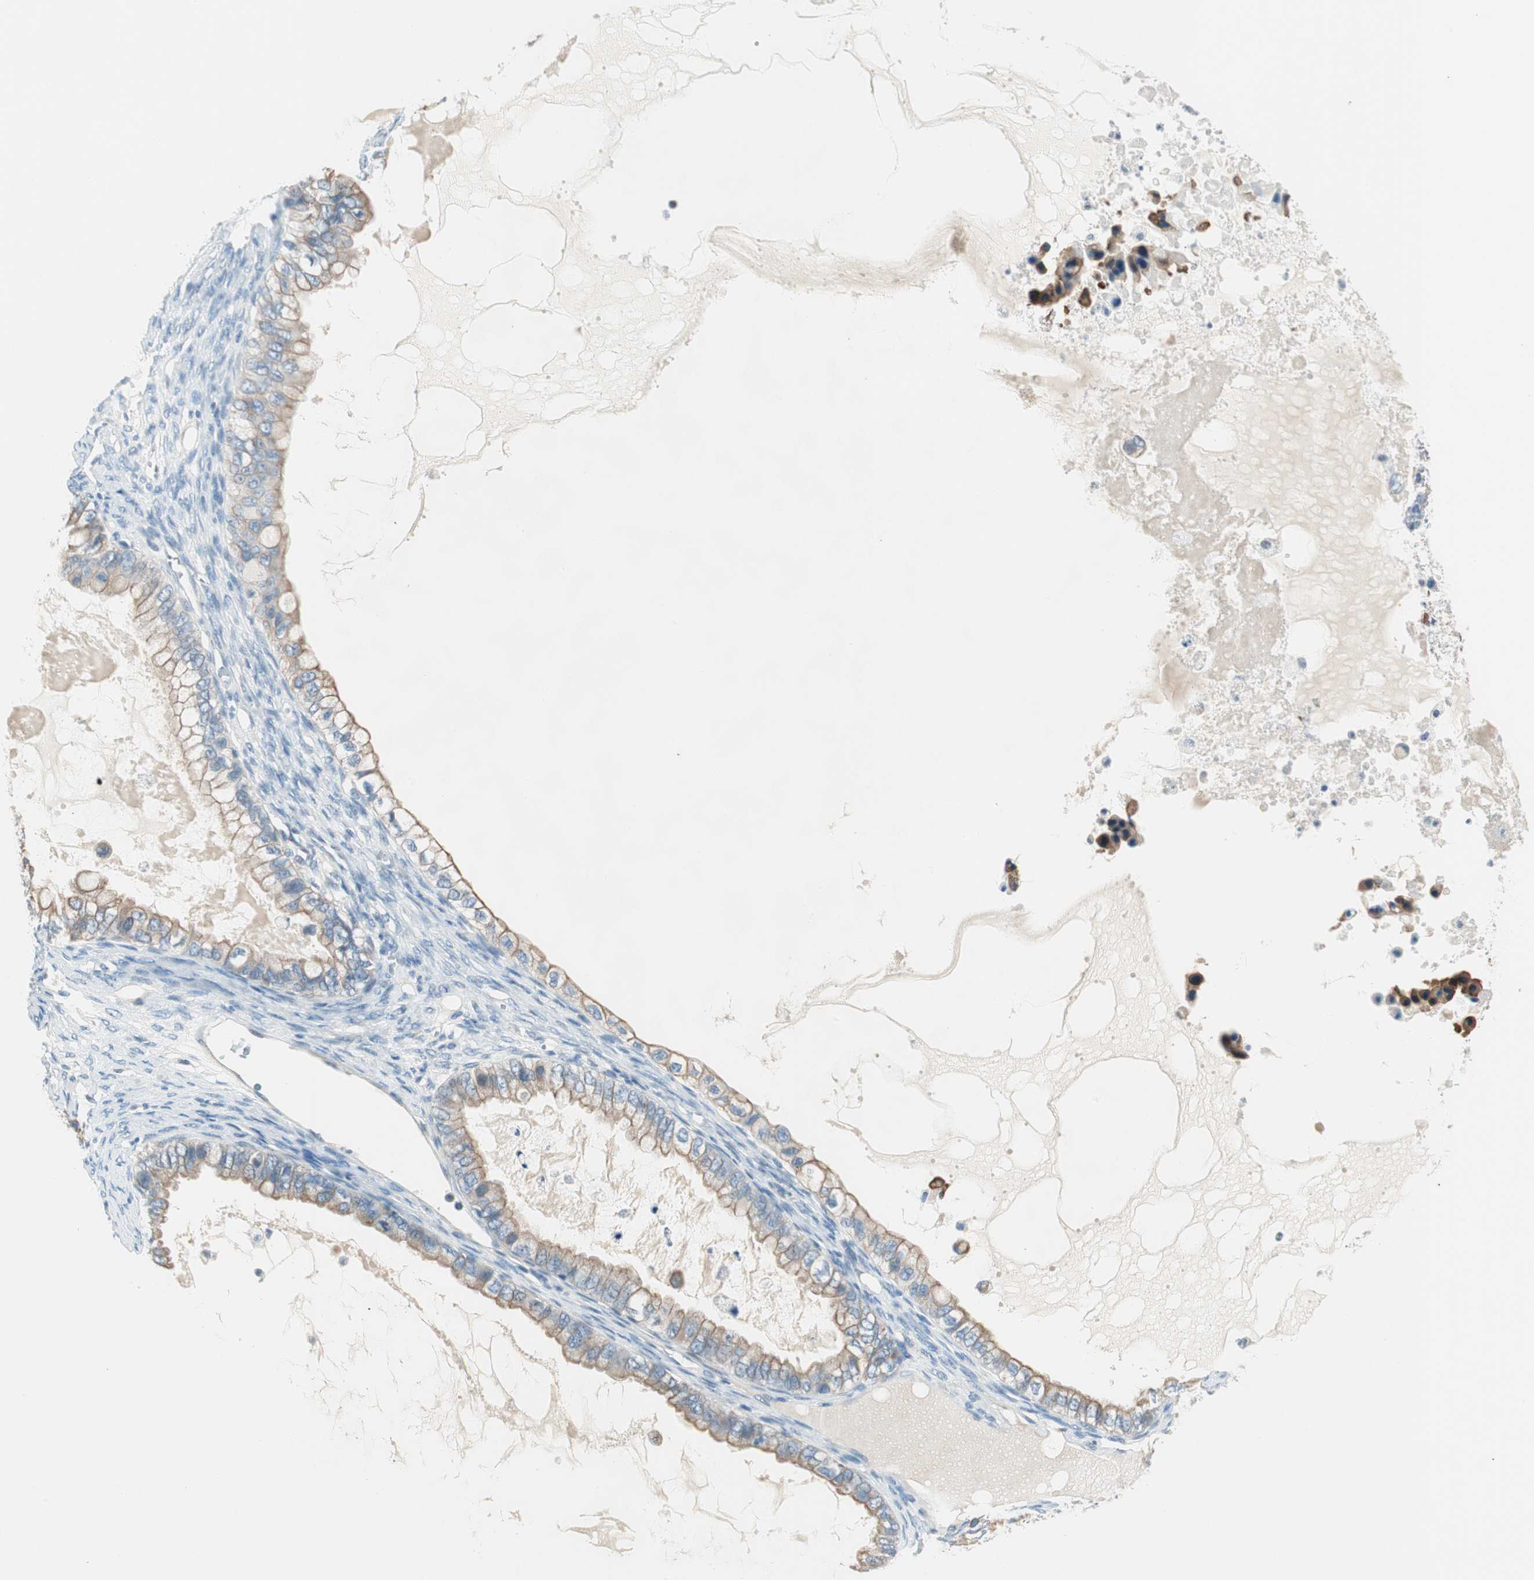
{"staining": {"intensity": "moderate", "quantity": ">75%", "location": "cytoplasmic/membranous"}, "tissue": "ovarian cancer", "cell_type": "Tumor cells", "image_type": "cancer", "snomed": [{"axis": "morphology", "description": "Cystadenocarcinoma, mucinous, NOS"}, {"axis": "topography", "description": "Ovary"}], "caption": "The micrograph shows a brown stain indicating the presence of a protein in the cytoplasmic/membranous of tumor cells in ovarian cancer (mucinous cystadenocarcinoma).", "gene": "GNAO1", "patient": {"sex": "female", "age": 80}}